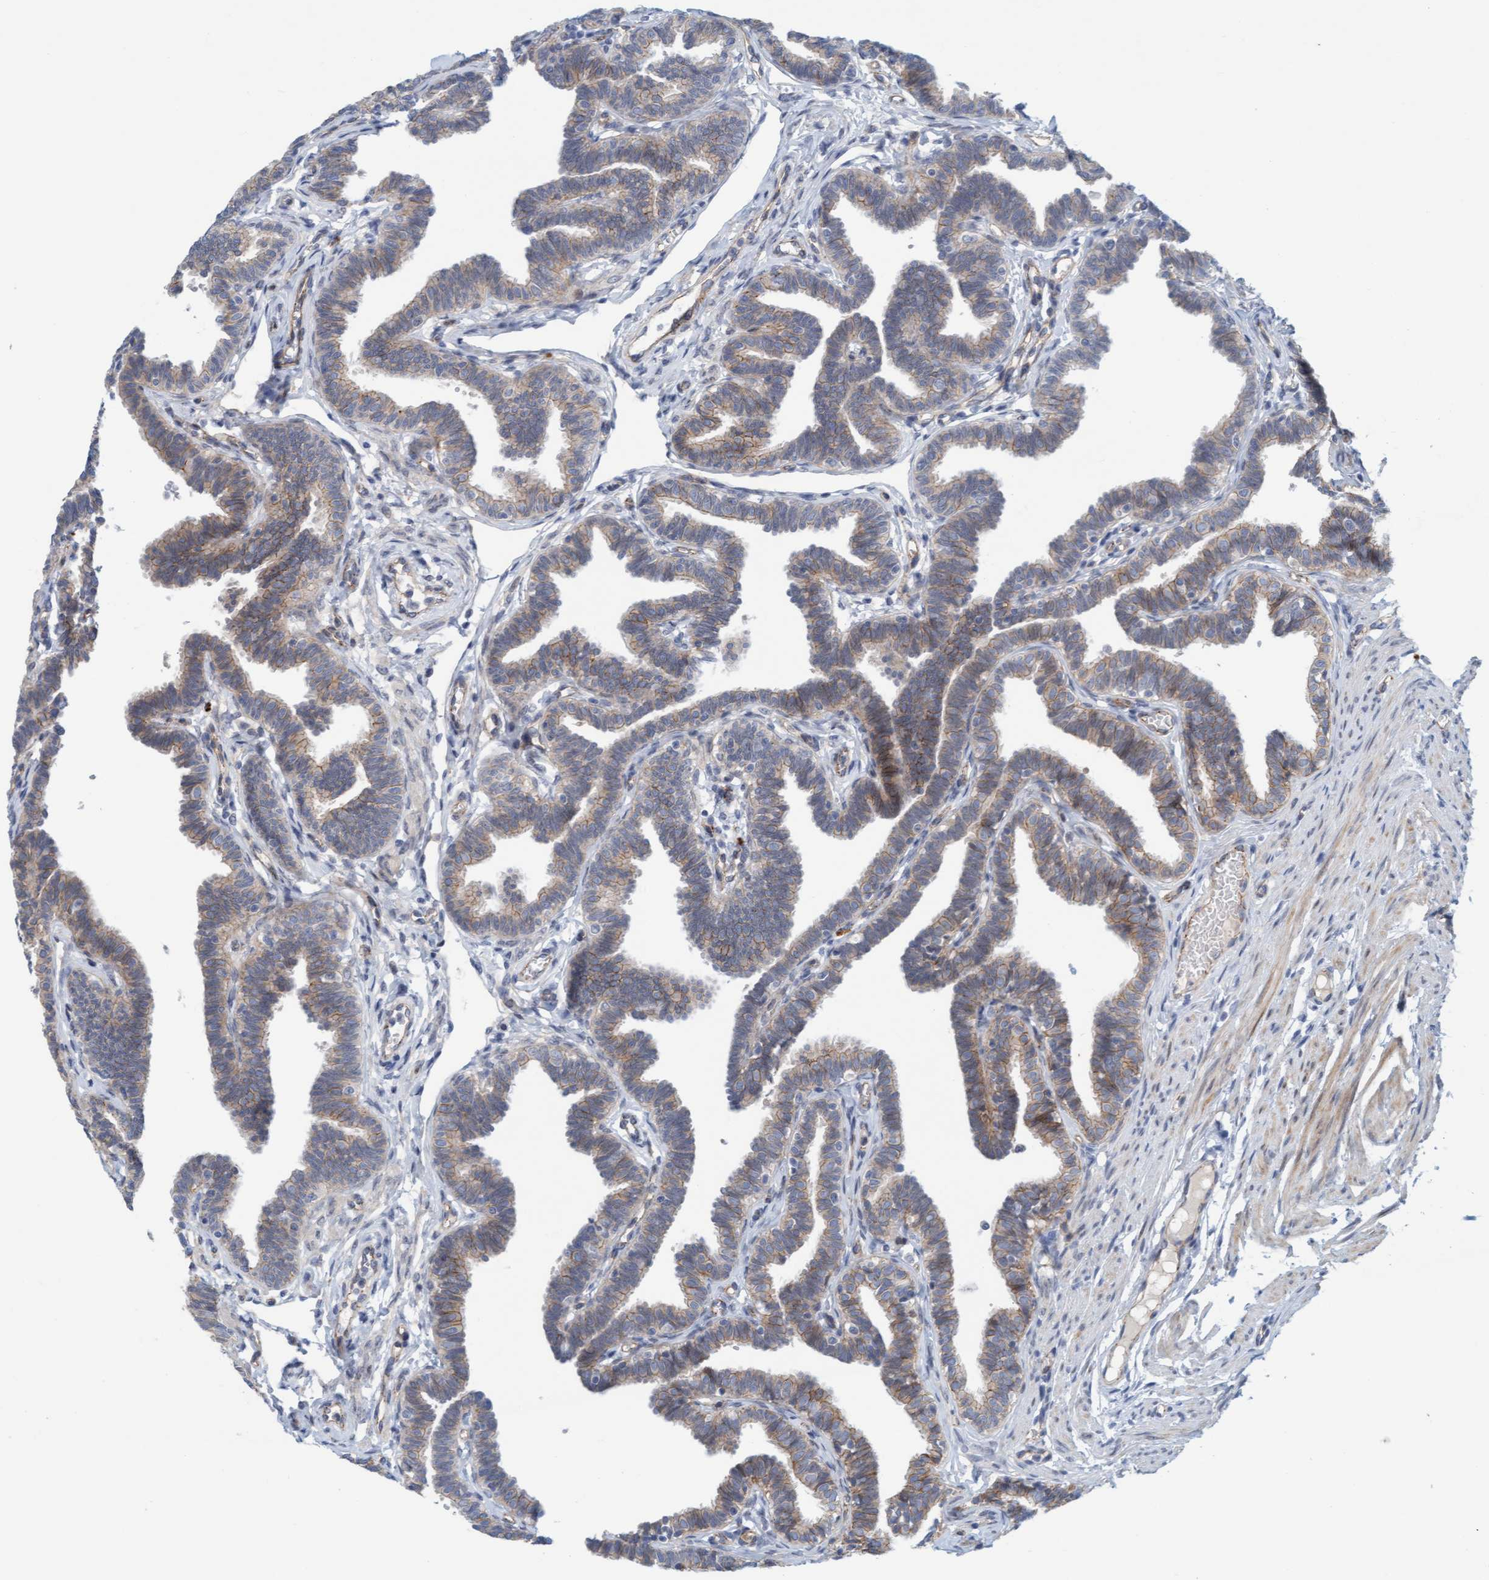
{"staining": {"intensity": "moderate", "quantity": ">75%", "location": "cytoplasmic/membranous"}, "tissue": "fallopian tube", "cell_type": "Glandular cells", "image_type": "normal", "snomed": [{"axis": "morphology", "description": "Normal tissue, NOS"}, {"axis": "topography", "description": "Fallopian tube"}, {"axis": "topography", "description": "Ovary"}], "caption": "This image shows immunohistochemistry staining of normal human fallopian tube, with medium moderate cytoplasmic/membranous positivity in approximately >75% of glandular cells.", "gene": "KRBA2", "patient": {"sex": "female", "age": 23}}